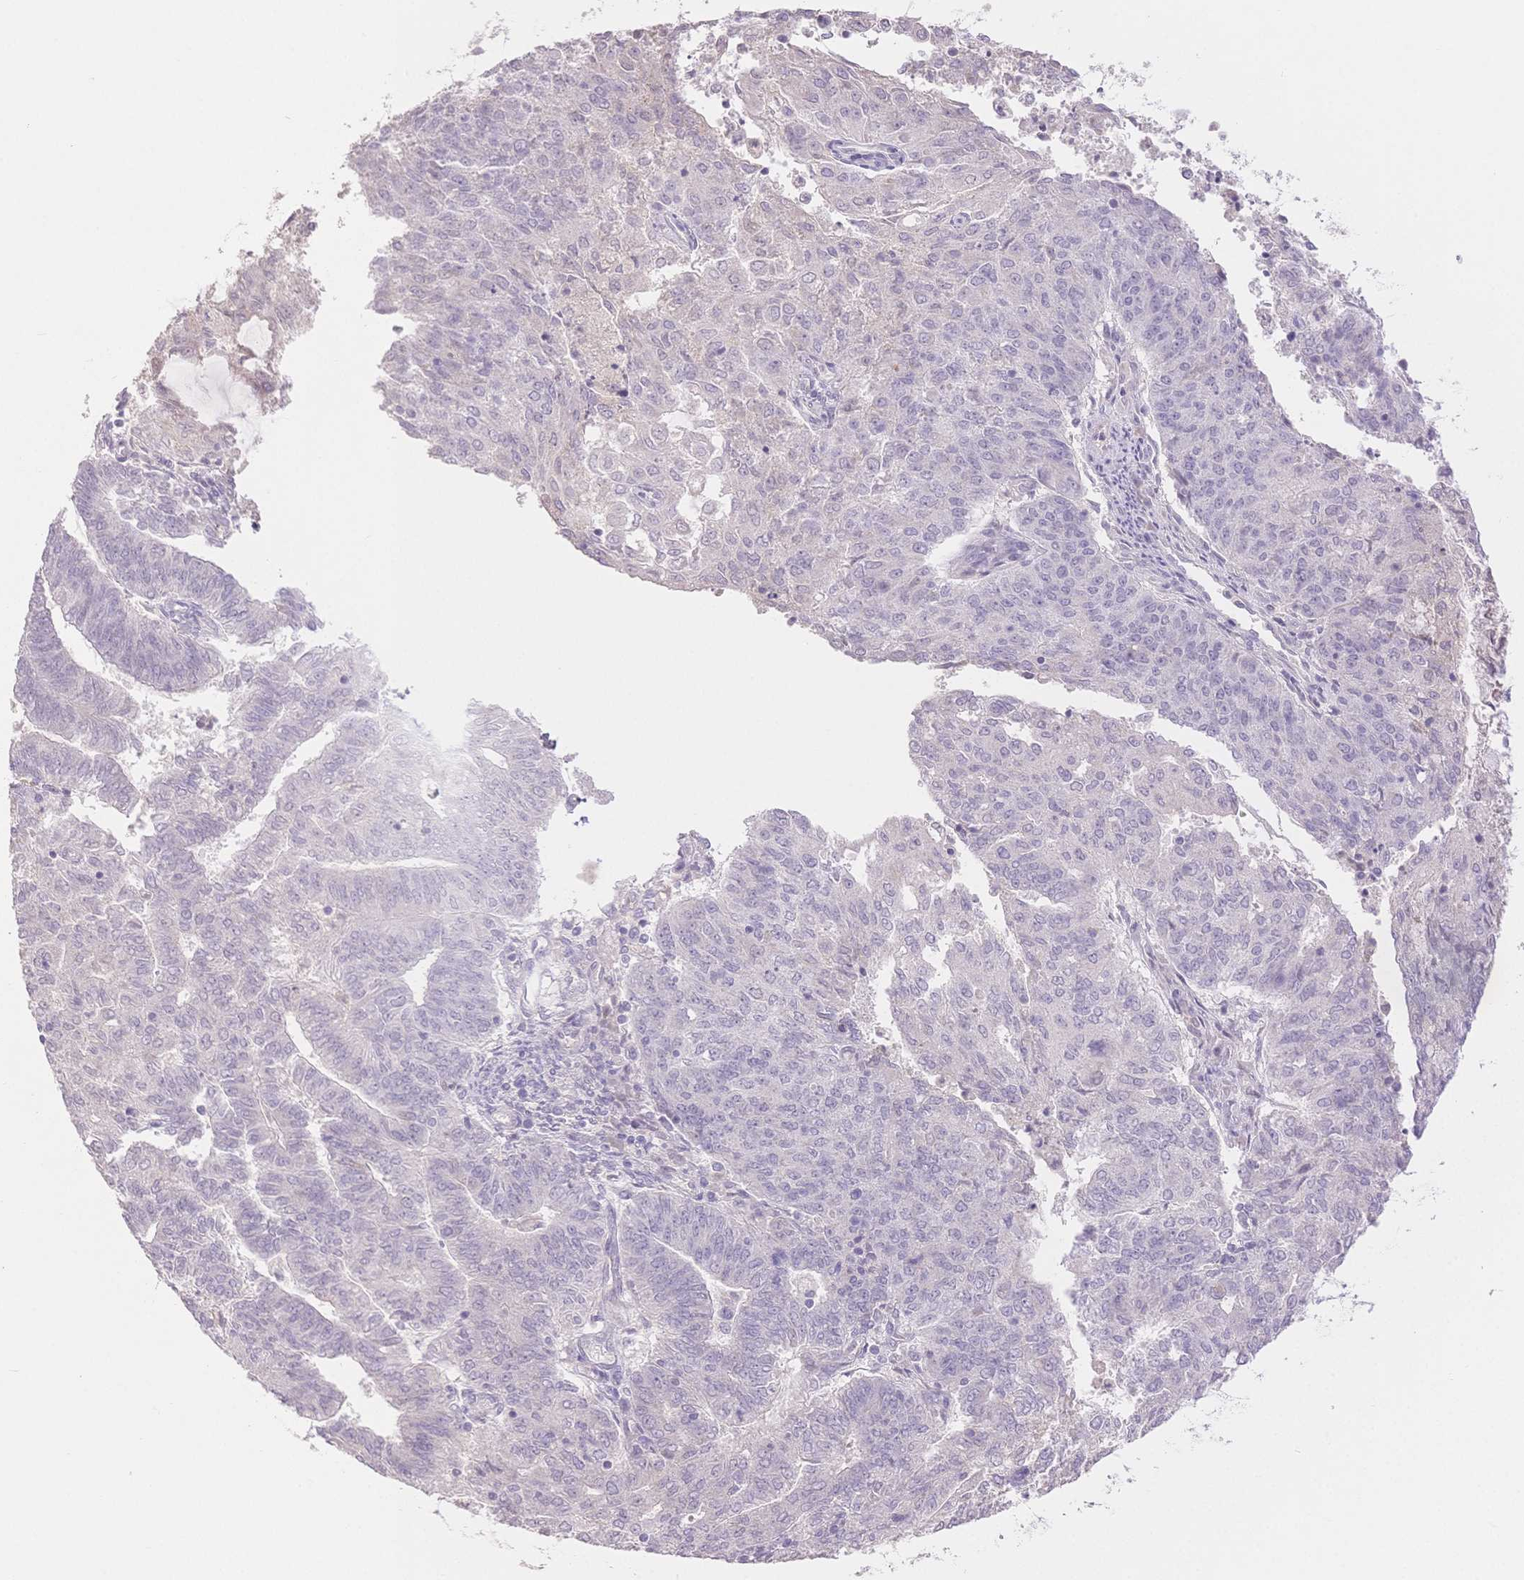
{"staining": {"intensity": "negative", "quantity": "none", "location": "none"}, "tissue": "endometrial cancer", "cell_type": "Tumor cells", "image_type": "cancer", "snomed": [{"axis": "morphology", "description": "Adenocarcinoma, NOS"}, {"axis": "topography", "description": "Endometrium"}], "caption": "IHC histopathology image of neoplastic tissue: human endometrial cancer stained with DAB (3,3'-diaminobenzidine) exhibits no significant protein positivity in tumor cells. The staining is performed using DAB brown chromogen with nuclei counter-stained in using hematoxylin.", "gene": "SUV39H2", "patient": {"sex": "female", "age": 82}}